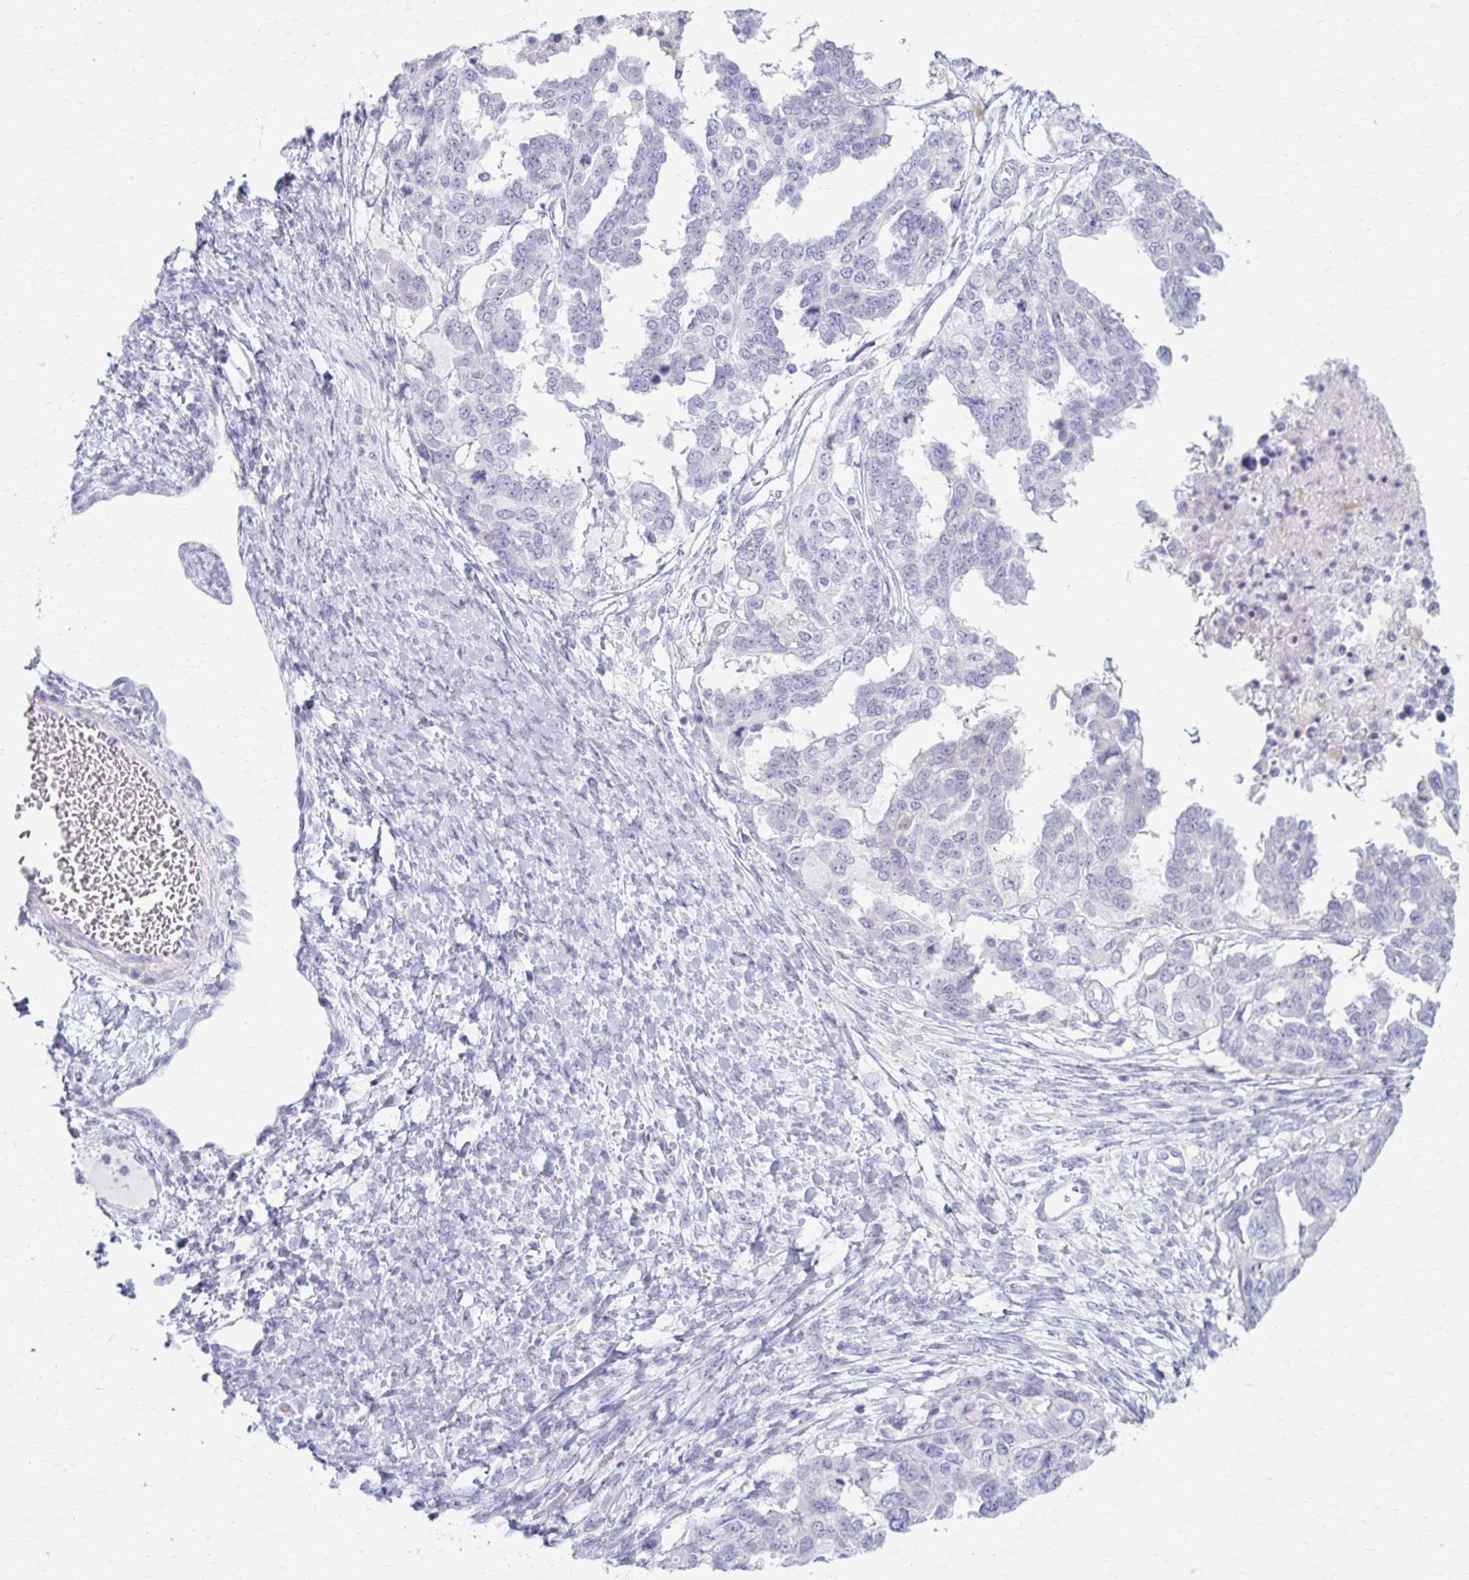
{"staining": {"intensity": "negative", "quantity": "none", "location": "none"}, "tissue": "ovarian cancer", "cell_type": "Tumor cells", "image_type": "cancer", "snomed": [{"axis": "morphology", "description": "Cystadenocarcinoma, serous, NOS"}, {"axis": "topography", "description": "Ovary"}], "caption": "Ovarian serous cystadenocarcinoma stained for a protein using immunohistochemistry (IHC) reveals no positivity tumor cells.", "gene": "LDLRAP1", "patient": {"sex": "female", "age": 53}}